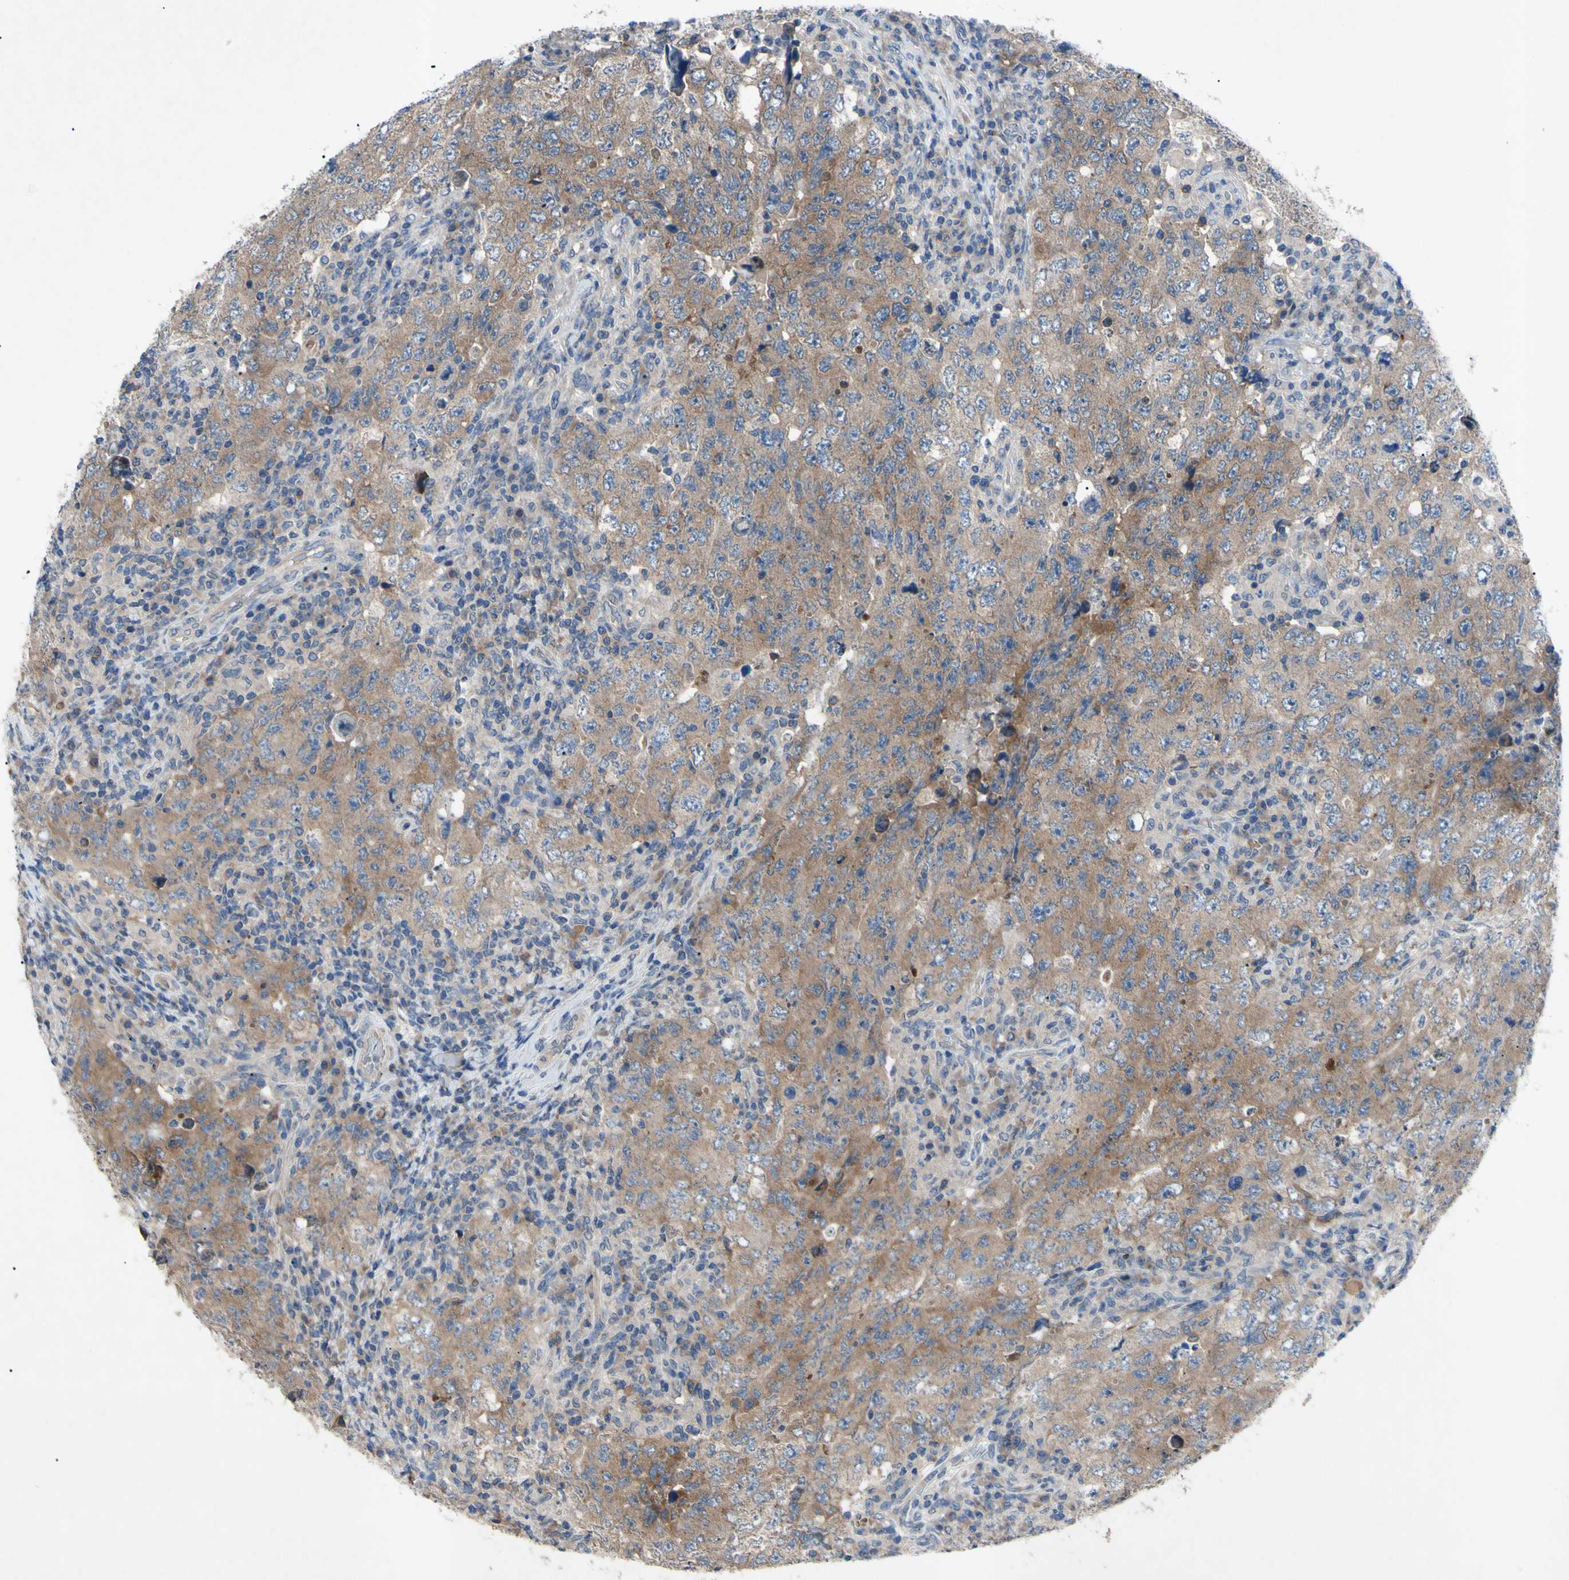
{"staining": {"intensity": "moderate", "quantity": ">75%", "location": "cytoplasmic/membranous"}, "tissue": "testis cancer", "cell_type": "Tumor cells", "image_type": "cancer", "snomed": [{"axis": "morphology", "description": "Carcinoma, Embryonal, NOS"}, {"axis": "topography", "description": "Testis"}], "caption": "Moderate cytoplasmic/membranous protein positivity is appreciated in approximately >75% of tumor cells in testis embryonal carcinoma.", "gene": "HILPDA", "patient": {"sex": "male", "age": 26}}